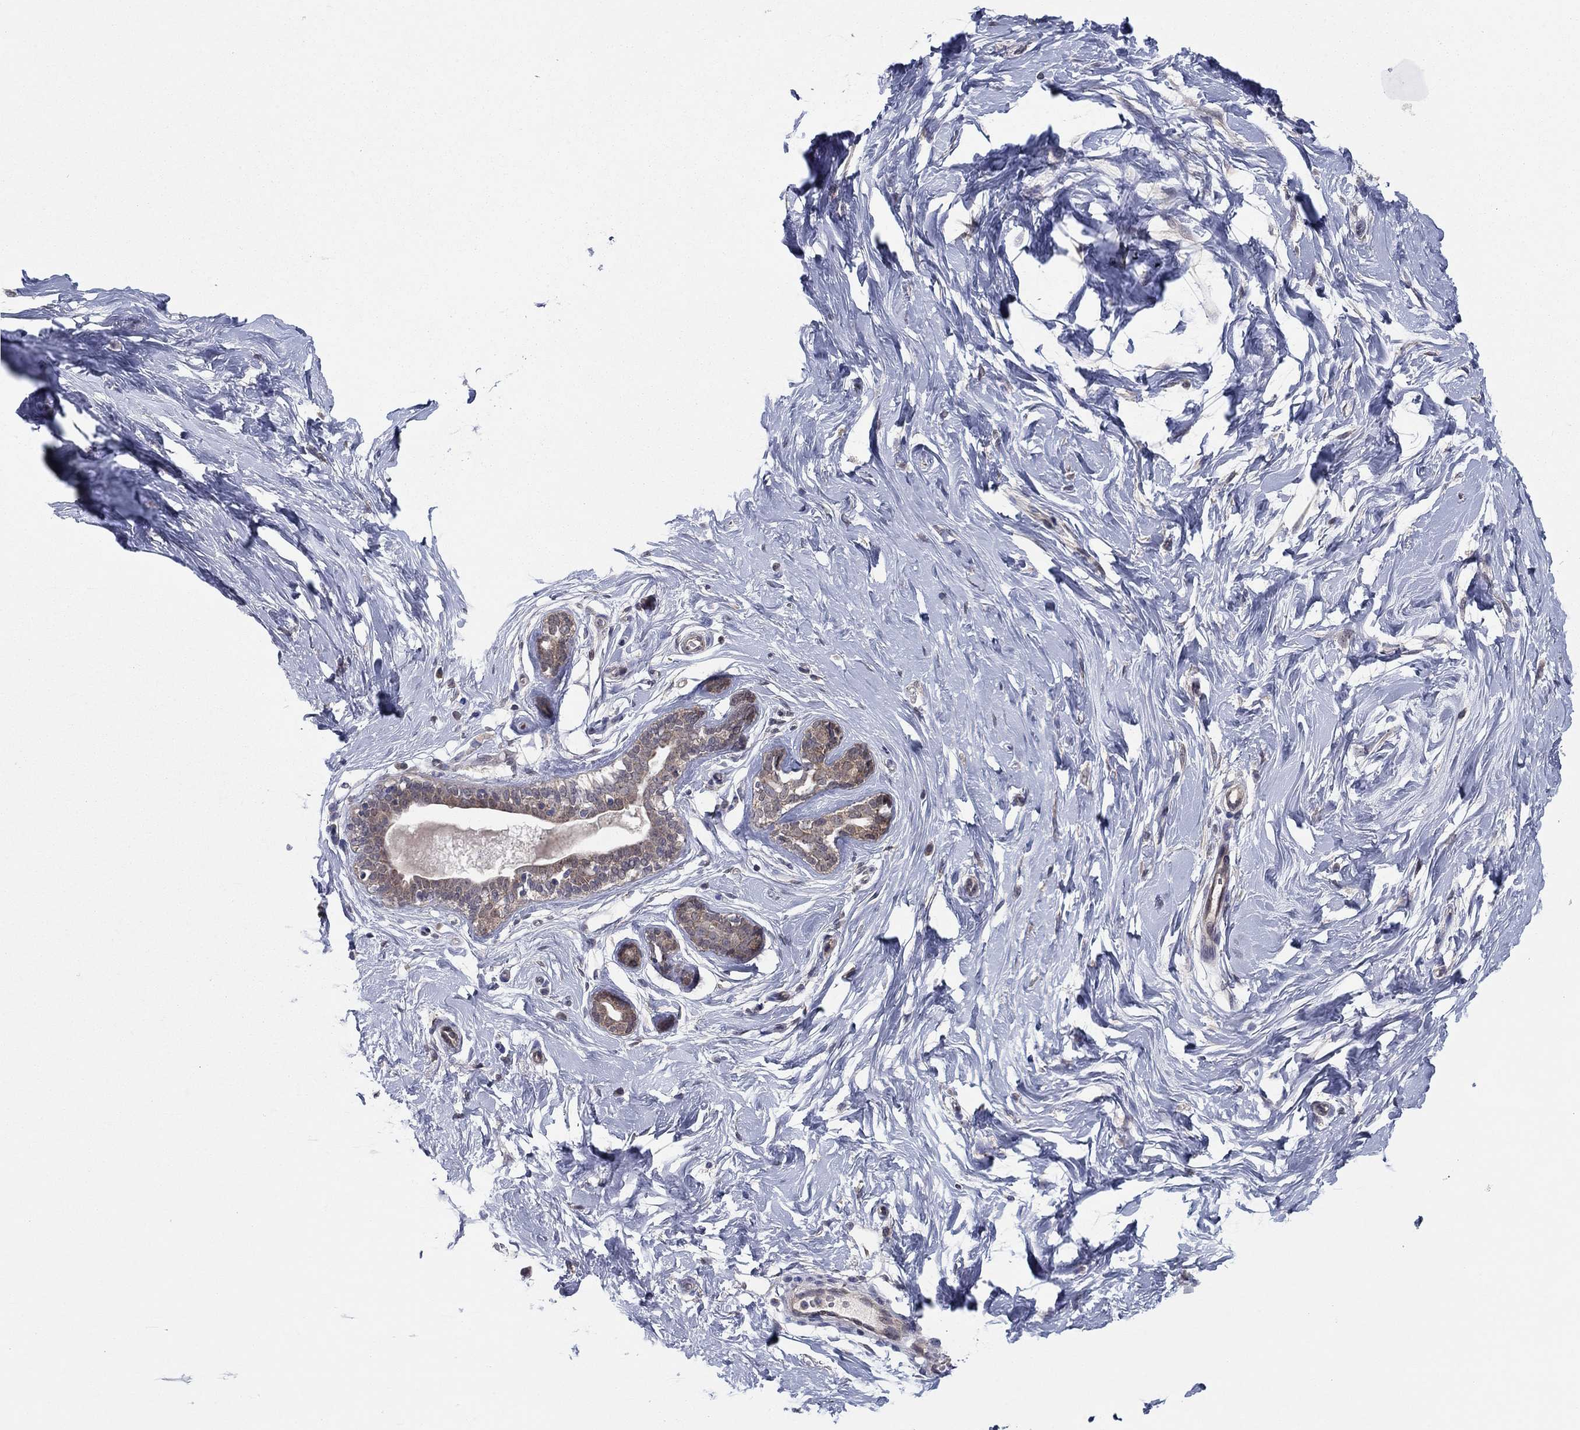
{"staining": {"intensity": "negative", "quantity": "none", "location": "none"}, "tissue": "breast", "cell_type": "Adipocytes", "image_type": "normal", "snomed": [{"axis": "morphology", "description": "Normal tissue, NOS"}, {"axis": "topography", "description": "Breast"}], "caption": "High power microscopy image of an immunohistochemistry (IHC) micrograph of unremarkable breast, revealing no significant expression in adipocytes. The staining was performed using DAB (3,3'-diaminobenzidine) to visualize the protein expression in brown, while the nuclei were stained in blue with hematoxylin (Magnification: 20x).", "gene": "GRHPR", "patient": {"sex": "female", "age": 37}}